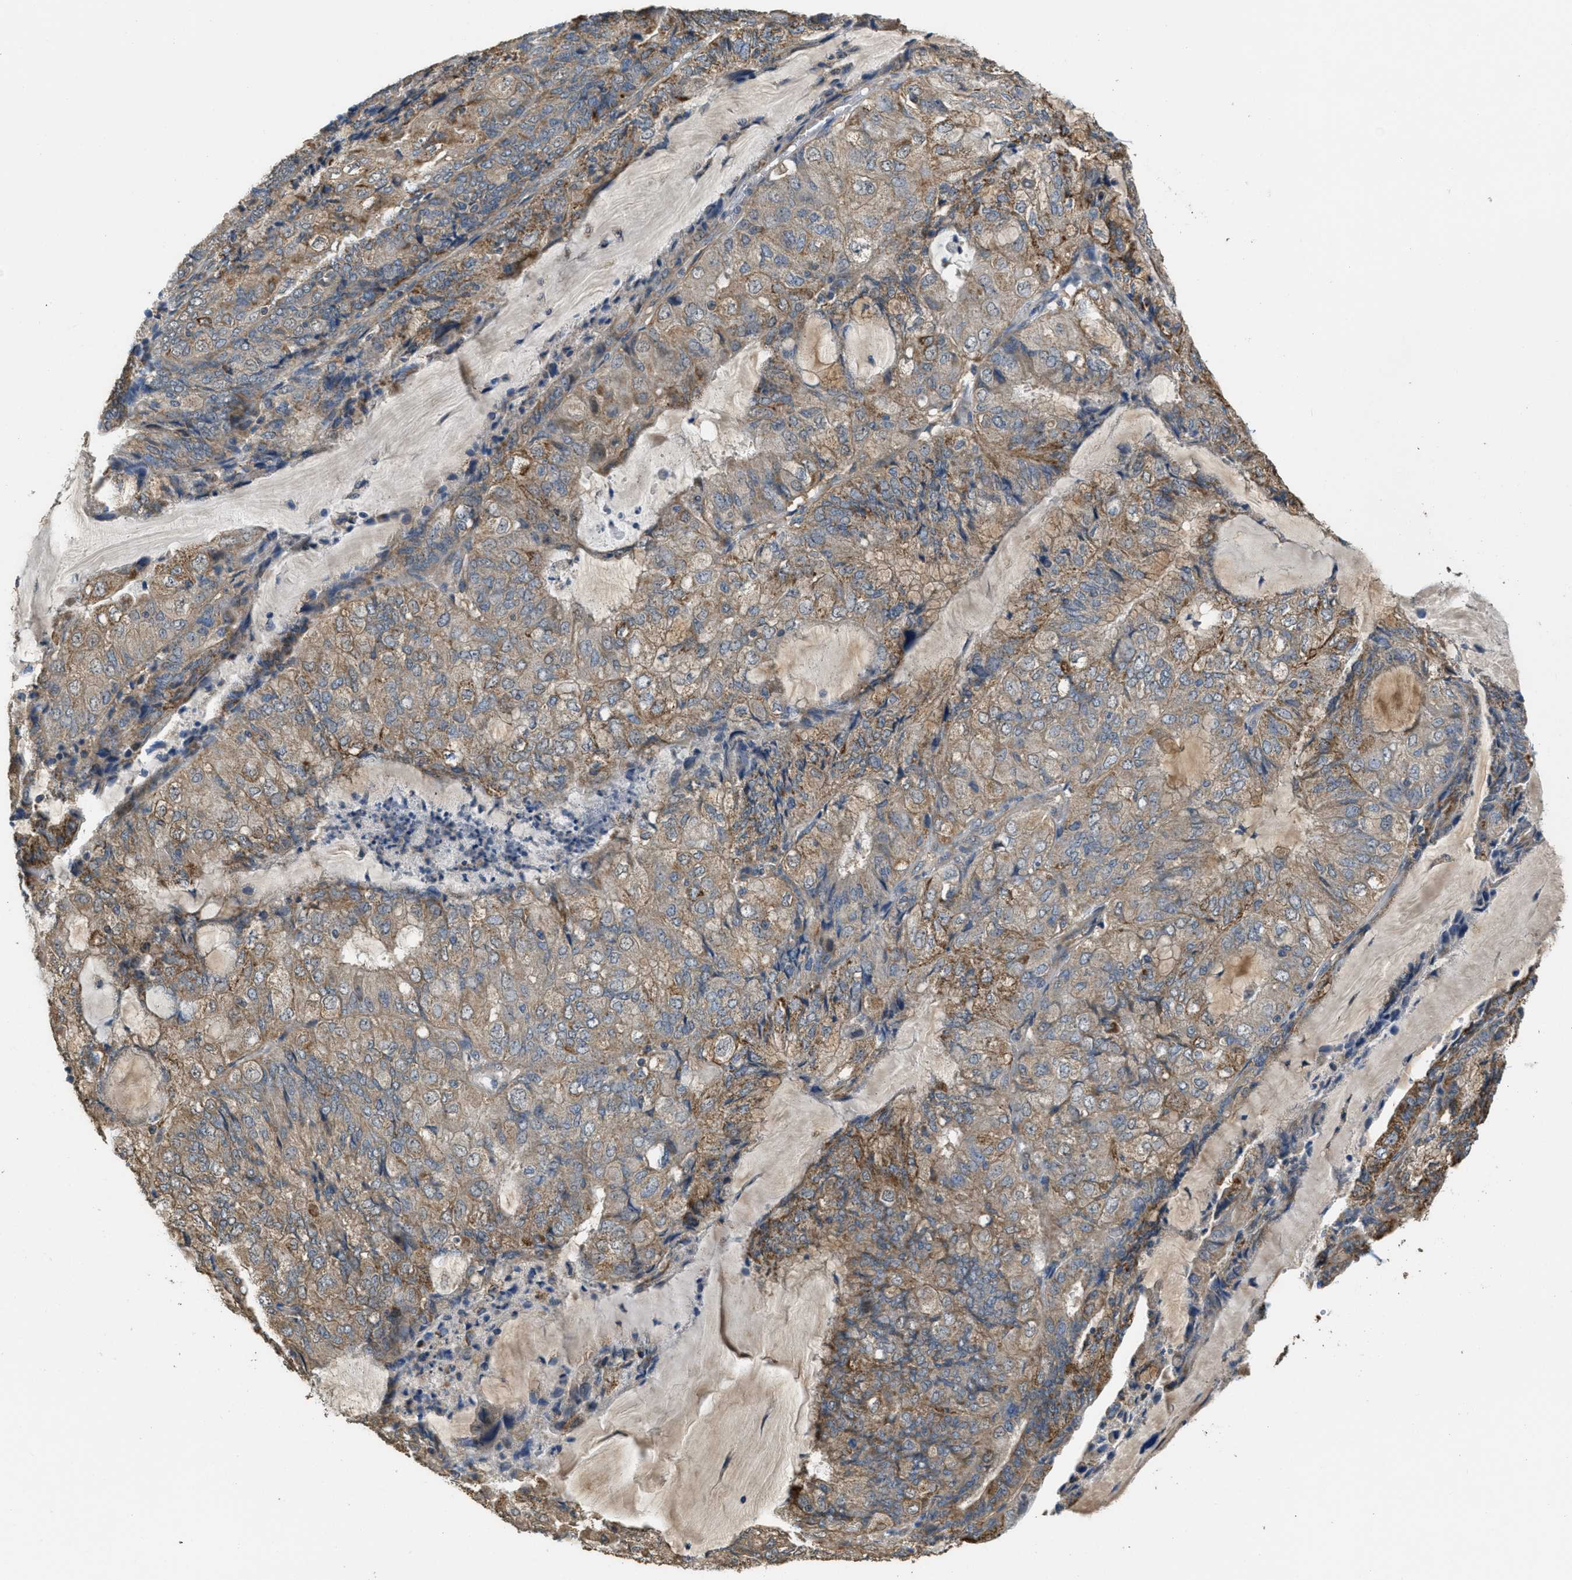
{"staining": {"intensity": "moderate", "quantity": ">75%", "location": "cytoplasmic/membranous"}, "tissue": "endometrial cancer", "cell_type": "Tumor cells", "image_type": "cancer", "snomed": [{"axis": "morphology", "description": "Adenocarcinoma, NOS"}, {"axis": "topography", "description": "Endometrium"}], "caption": "Immunohistochemical staining of endometrial cancer (adenocarcinoma) displays moderate cytoplasmic/membranous protein expression in about >75% of tumor cells.", "gene": "THBS2", "patient": {"sex": "female", "age": 81}}